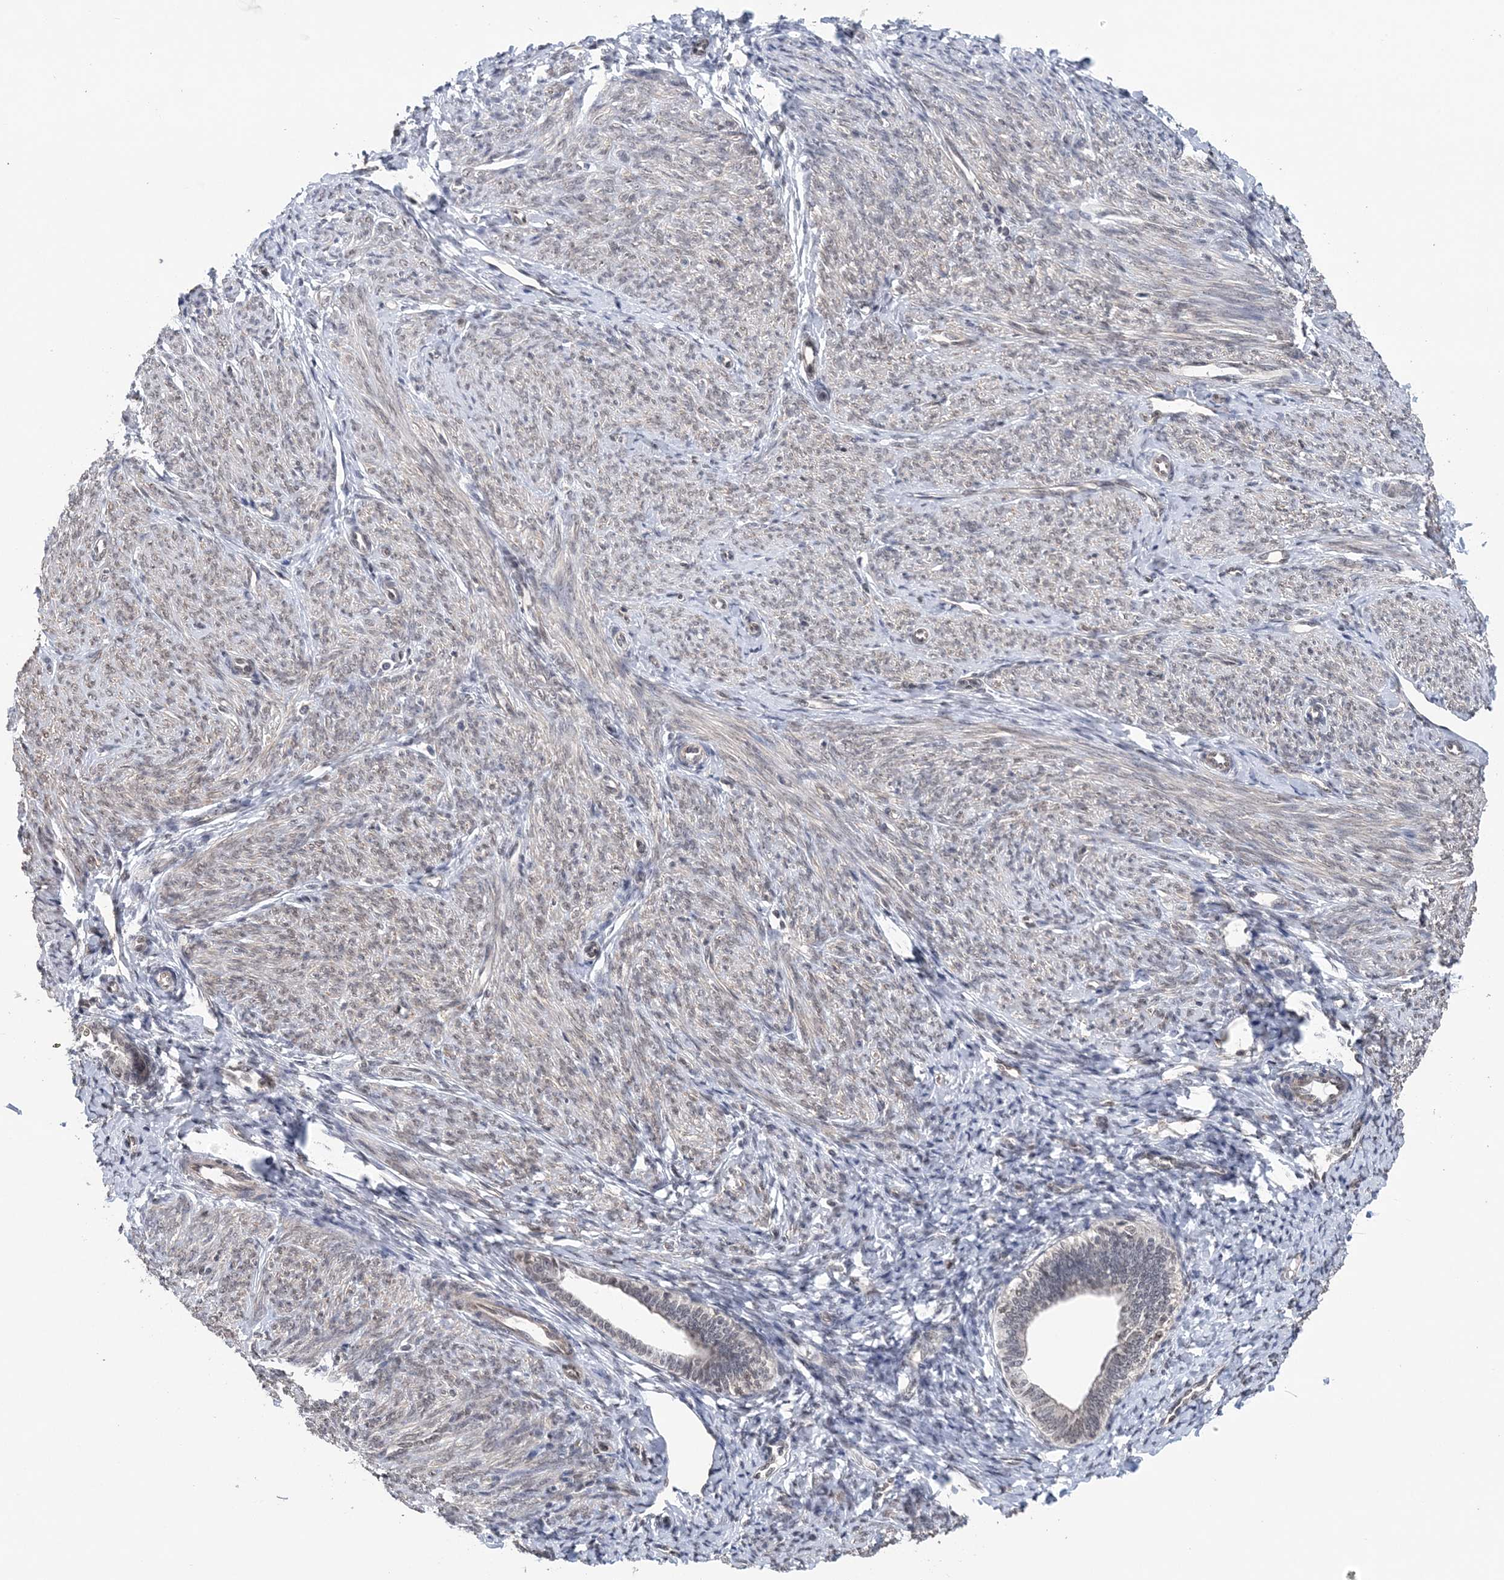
{"staining": {"intensity": "moderate", "quantity": "<25%", "location": "nuclear"}, "tissue": "endometrium", "cell_type": "Cells in endometrial stroma", "image_type": "normal", "snomed": [{"axis": "morphology", "description": "Normal tissue, NOS"}, {"axis": "topography", "description": "Endometrium"}], "caption": "Cells in endometrial stroma exhibit low levels of moderate nuclear expression in about <25% of cells in unremarkable endometrium.", "gene": "CCDC152", "patient": {"sex": "female", "age": 72}}